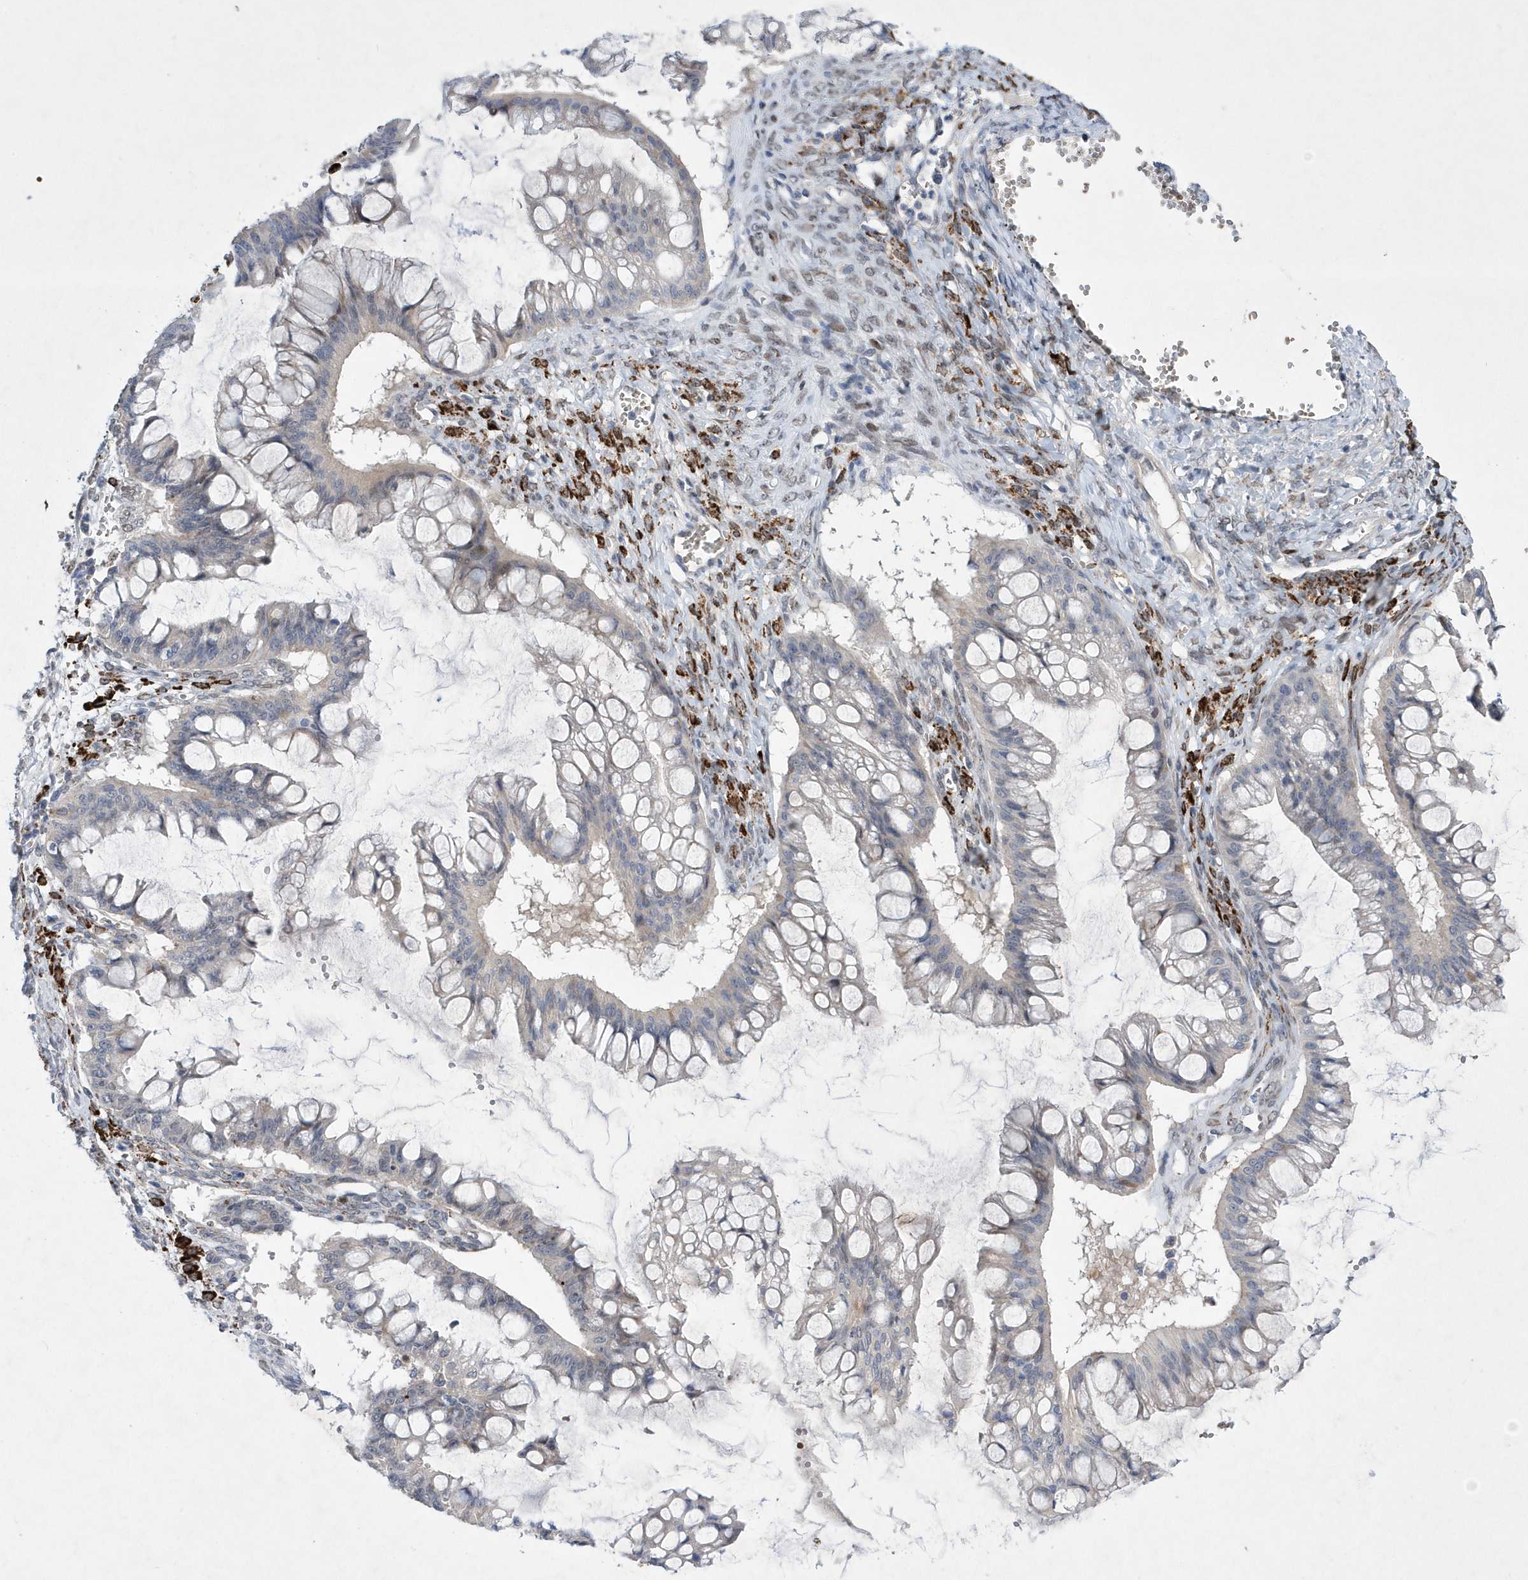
{"staining": {"intensity": "negative", "quantity": "none", "location": "none"}, "tissue": "ovarian cancer", "cell_type": "Tumor cells", "image_type": "cancer", "snomed": [{"axis": "morphology", "description": "Cystadenocarcinoma, mucinous, NOS"}, {"axis": "topography", "description": "Ovary"}], "caption": "Ovarian cancer was stained to show a protein in brown. There is no significant expression in tumor cells.", "gene": "ZNF875", "patient": {"sex": "female", "age": 73}}